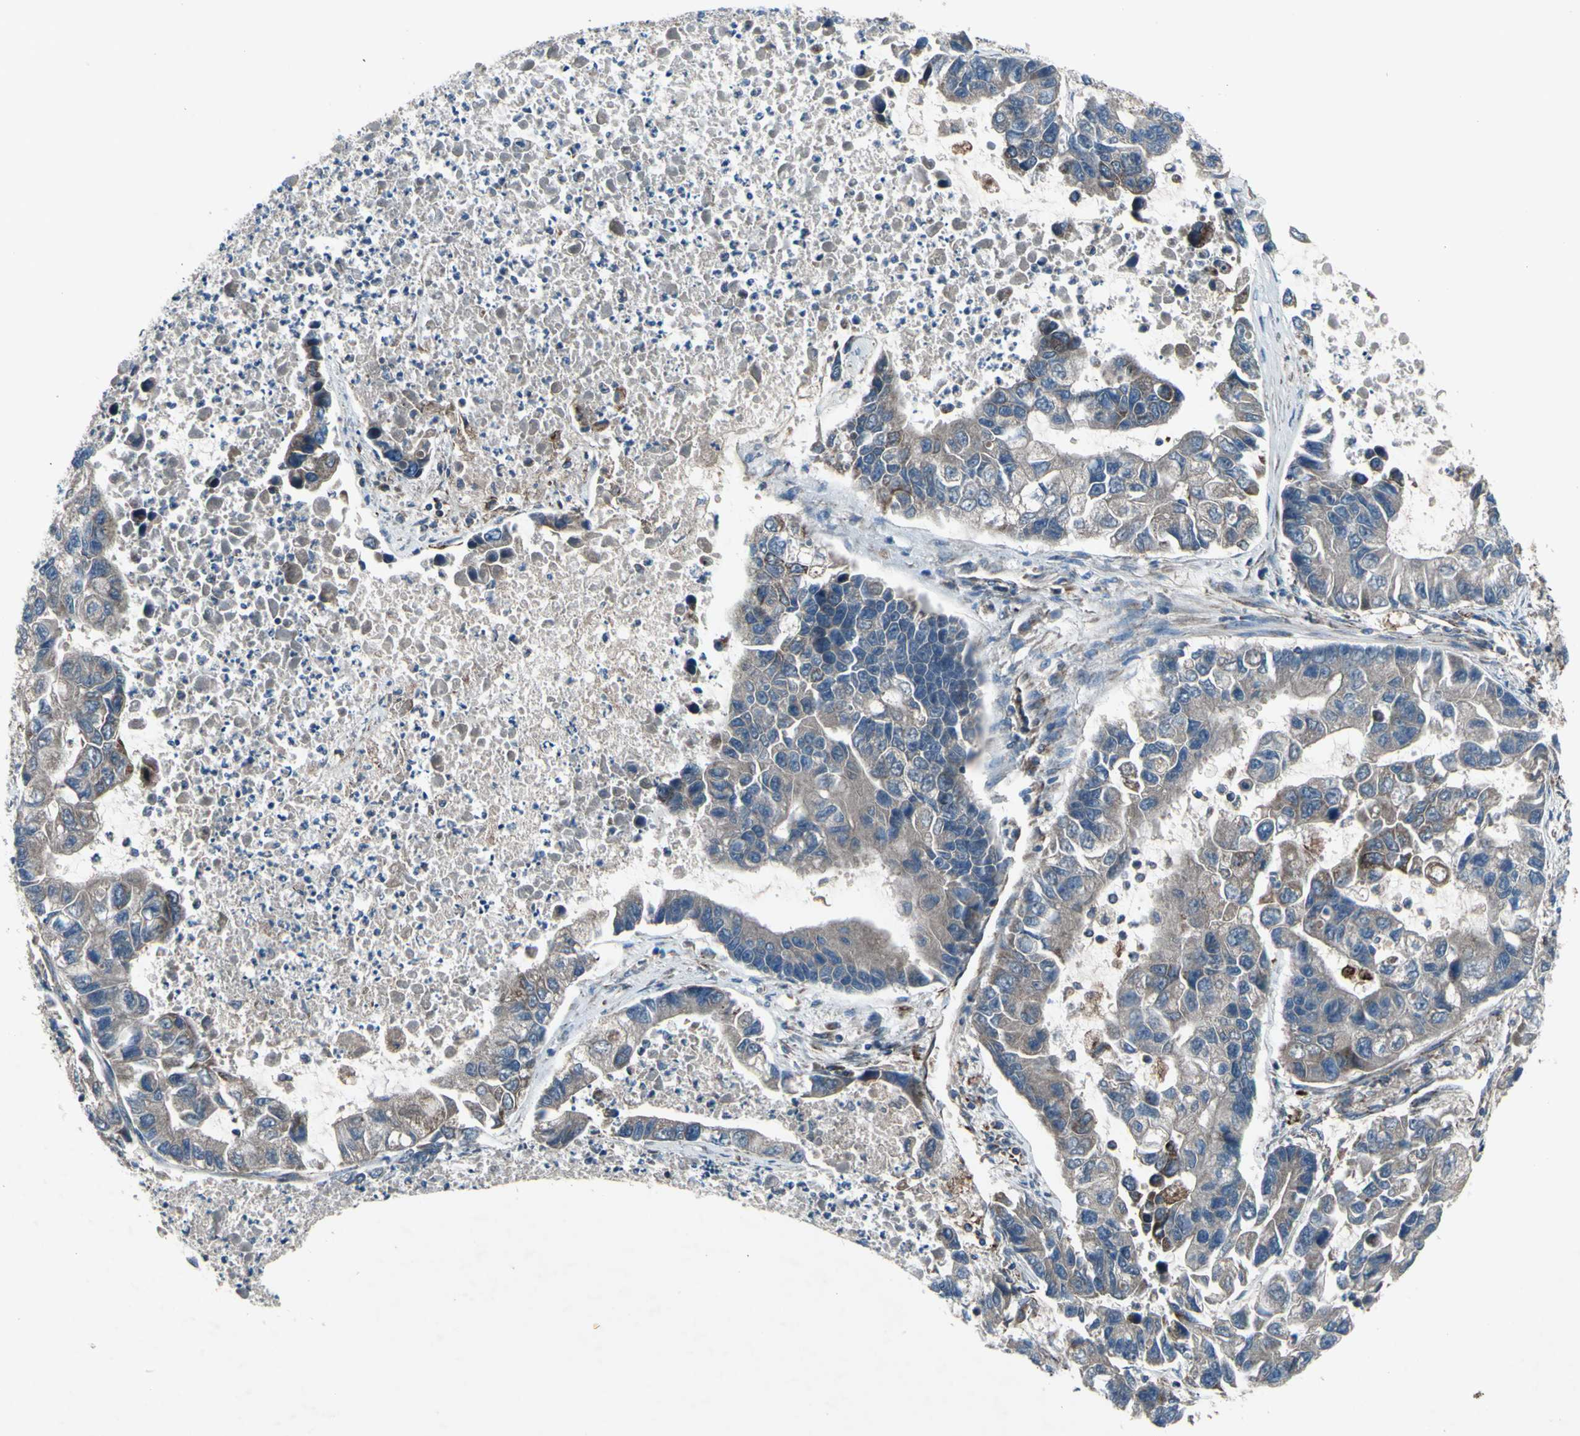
{"staining": {"intensity": "weak", "quantity": ">75%", "location": "cytoplasmic/membranous"}, "tissue": "lung cancer", "cell_type": "Tumor cells", "image_type": "cancer", "snomed": [{"axis": "morphology", "description": "Adenocarcinoma, NOS"}, {"axis": "topography", "description": "Lung"}], "caption": "Lung cancer (adenocarcinoma) tissue reveals weak cytoplasmic/membranous positivity in approximately >75% of tumor cells The staining is performed using DAB (3,3'-diaminobenzidine) brown chromogen to label protein expression. The nuclei are counter-stained blue using hematoxylin.", "gene": "EMC7", "patient": {"sex": "female", "age": 51}}